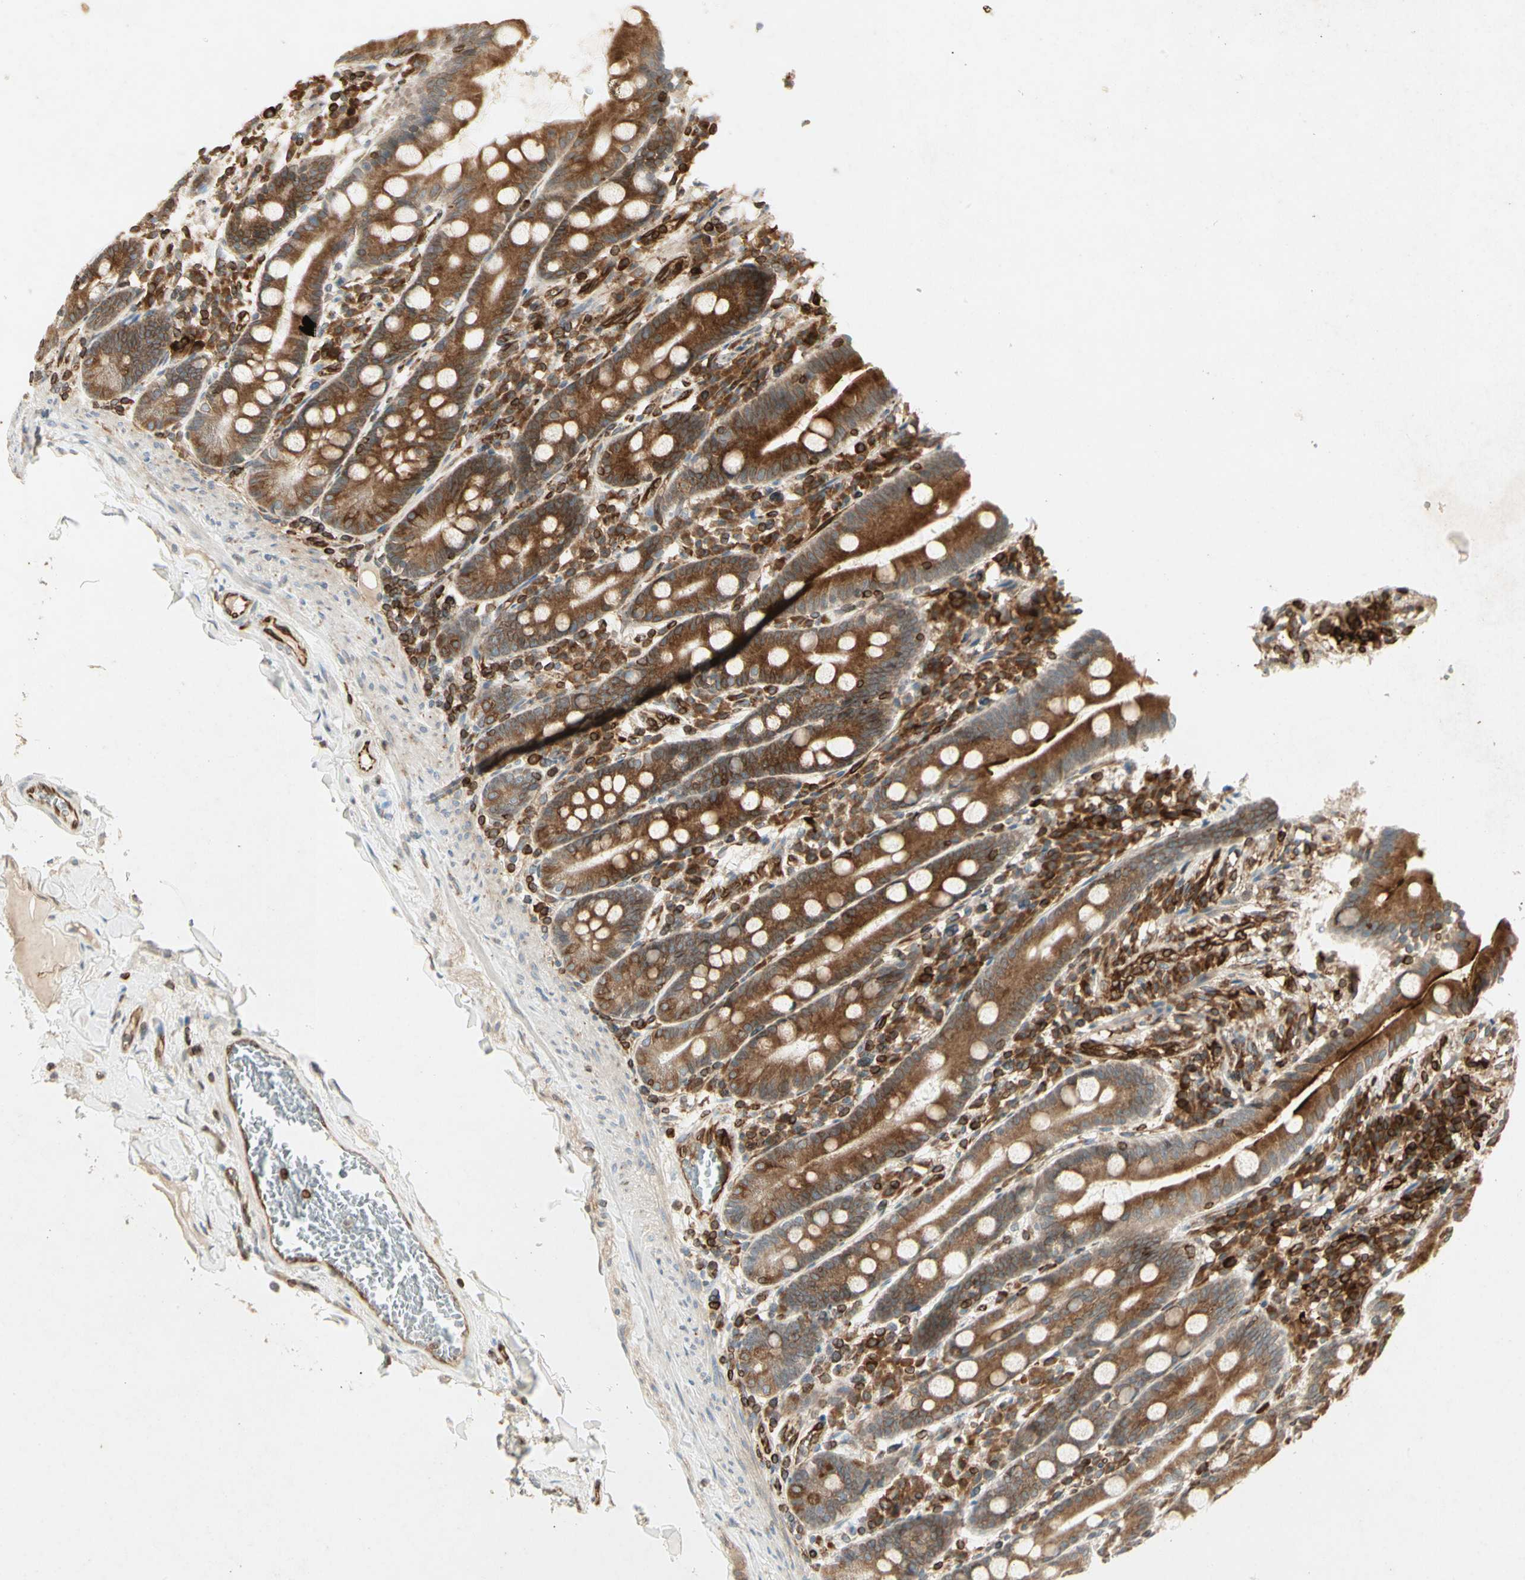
{"staining": {"intensity": "strong", "quantity": ">75%", "location": "cytoplasmic/membranous"}, "tissue": "duodenum", "cell_type": "Glandular cells", "image_type": "normal", "snomed": [{"axis": "morphology", "description": "Normal tissue, NOS"}, {"axis": "topography", "description": "Duodenum"}], "caption": "DAB (3,3'-diaminobenzidine) immunohistochemical staining of benign human duodenum demonstrates strong cytoplasmic/membranous protein positivity in about >75% of glandular cells.", "gene": "TAPBP", "patient": {"sex": "male", "age": 50}}